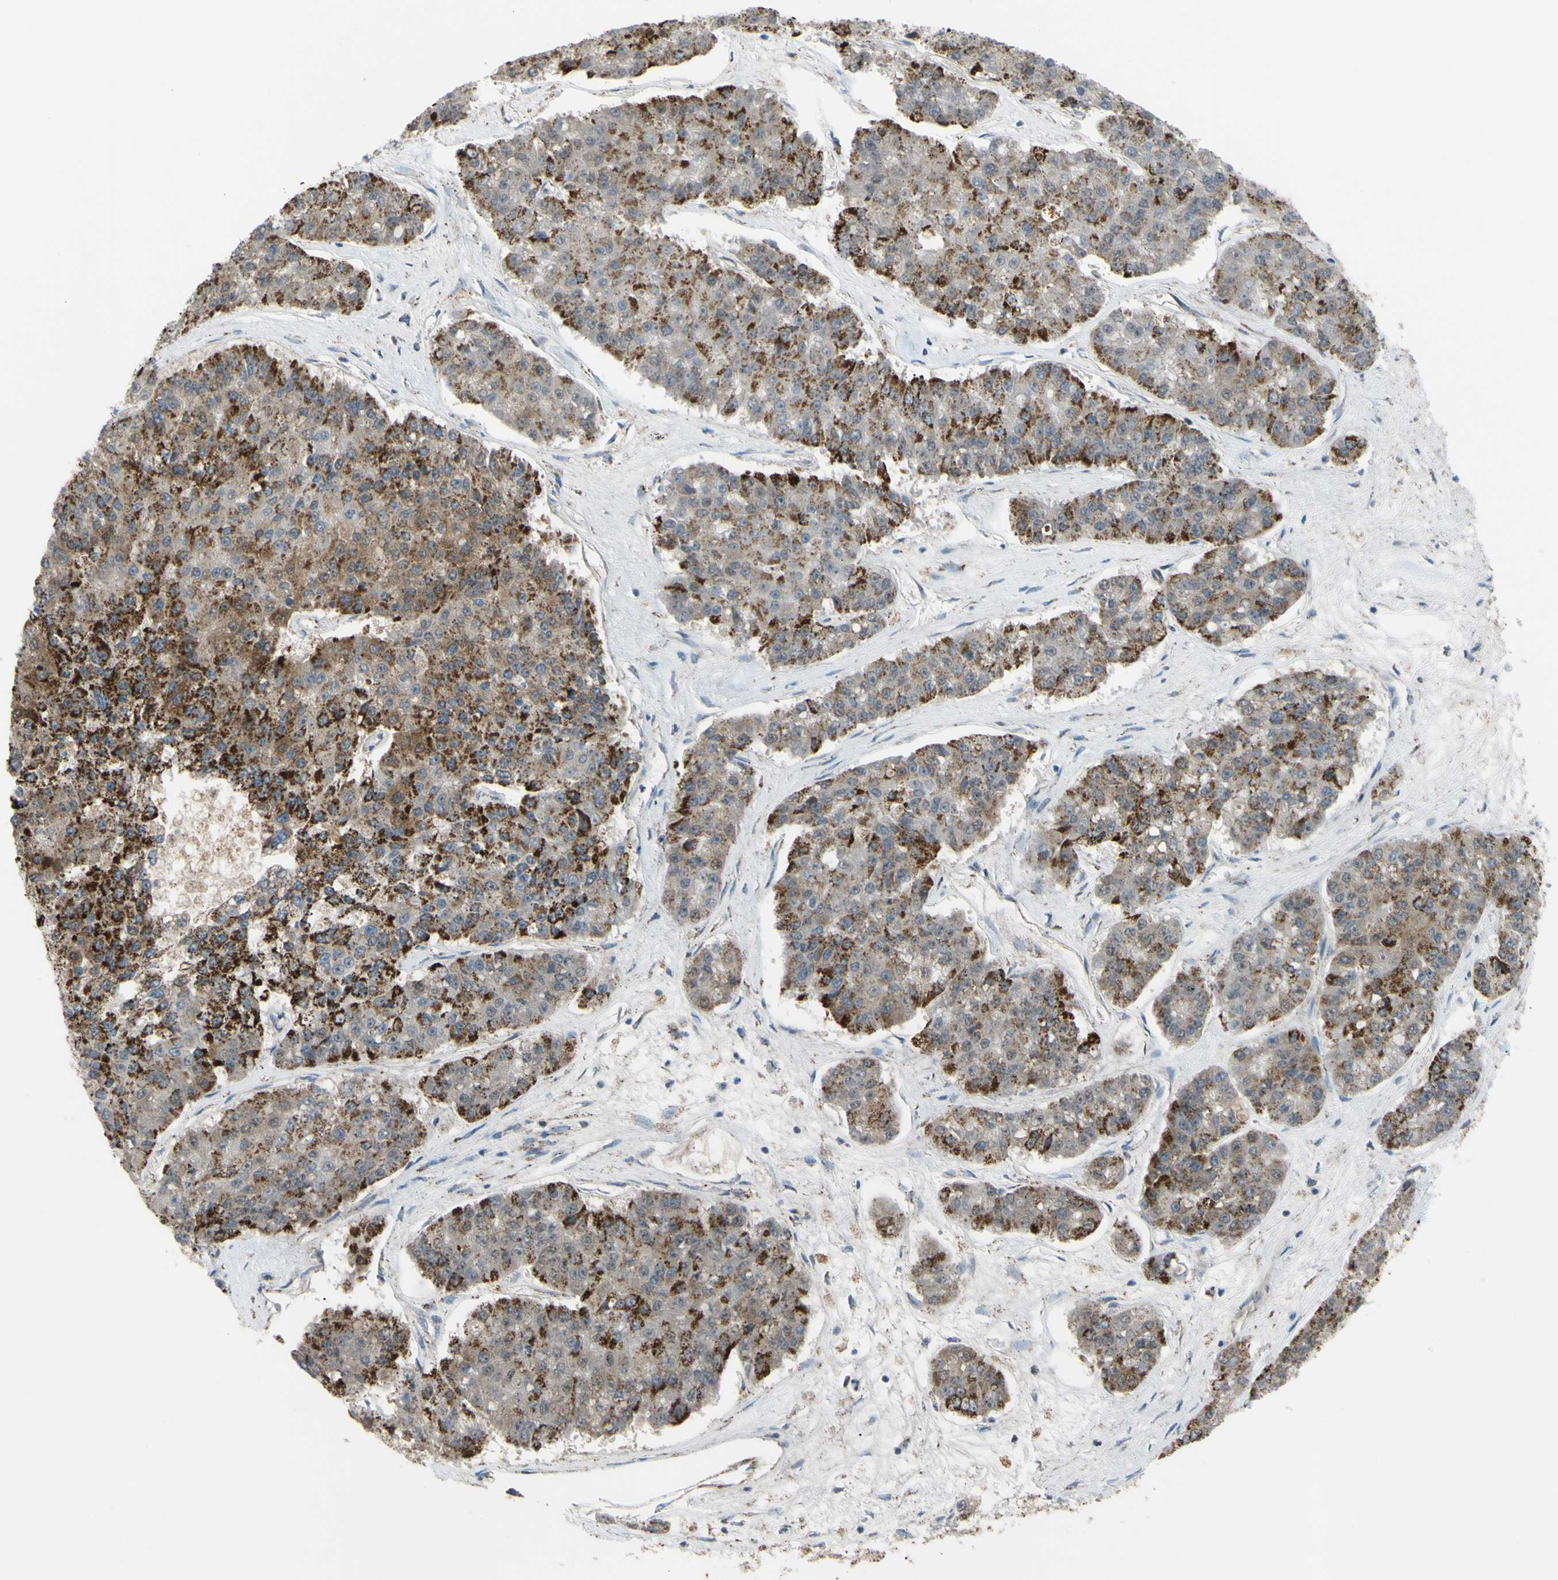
{"staining": {"intensity": "moderate", "quantity": "25%-75%", "location": "cytoplasmic/membranous"}, "tissue": "pancreatic cancer", "cell_type": "Tumor cells", "image_type": "cancer", "snomed": [{"axis": "morphology", "description": "Adenocarcinoma, NOS"}, {"axis": "topography", "description": "Pancreas"}], "caption": "Immunohistochemistry (IHC) micrograph of human pancreatic cancer (adenocarcinoma) stained for a protein (brown), which demonstrates medium levels of moderate cytoplasmic/membranous positivity in approximately 25%-75% of tumor cells.", "gene": "GLT8D1", "patient": {"sex": "male", "age": 50}}